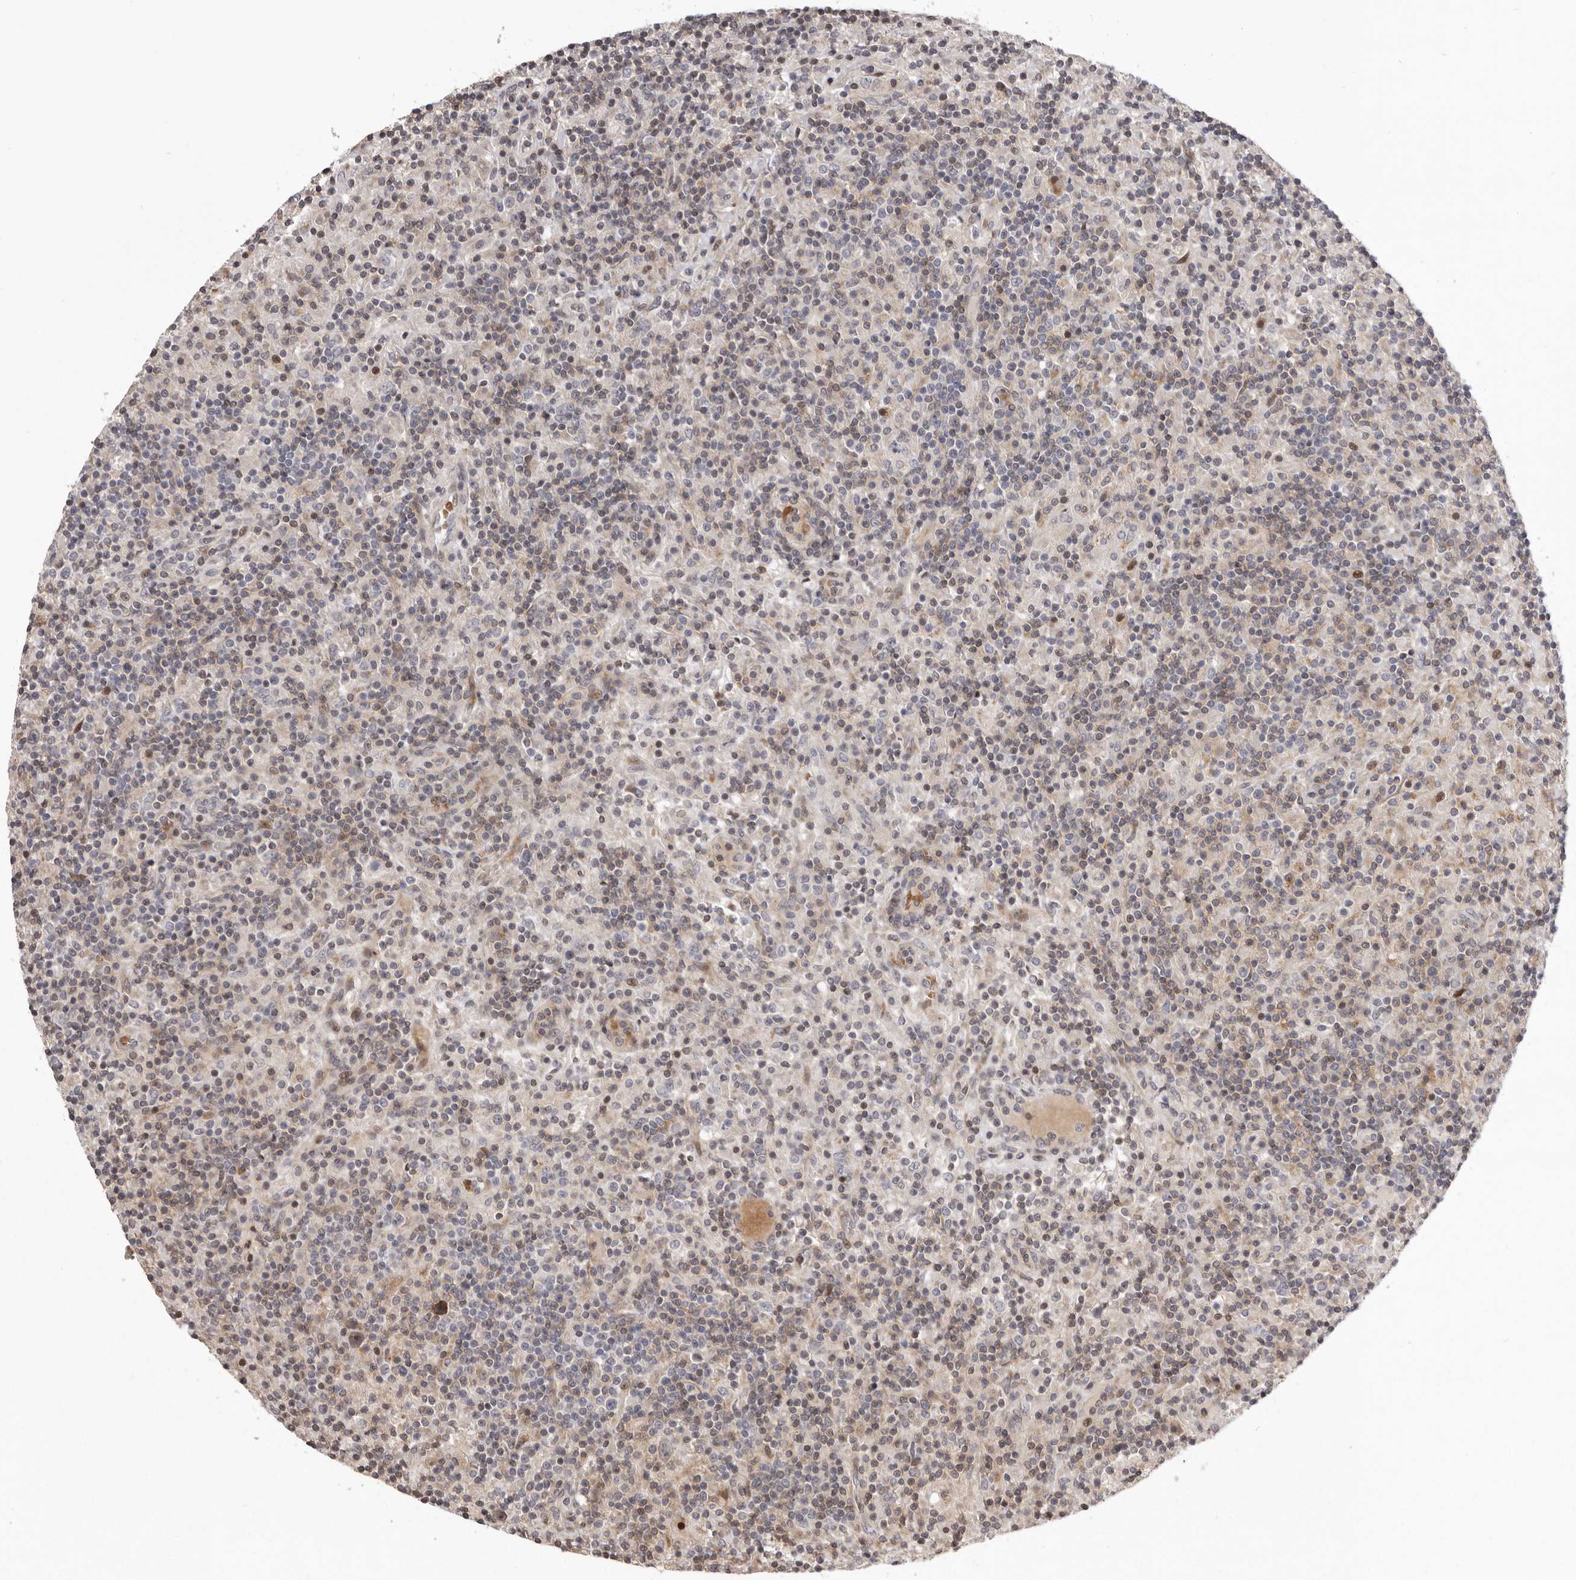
{"staining": {"intensity": "negative", "quantity": "none", "location": "none"}, "tissue": "lymphoma", "cell_type": "Tumor cells", "image_type": "cancer", "snomed": [{"axis": "morphology", "description": "Hodgkin's disease, NOS"}, {"axis": "topography", "description": "Lymph node"}], "caption": "This is a micrograph of immunohistochemistry staining of Hodgkin's disease, which shows no expression in tumor cells.", "gene": "AZIN1", "patient": {"sex": "male", "age": 70}}